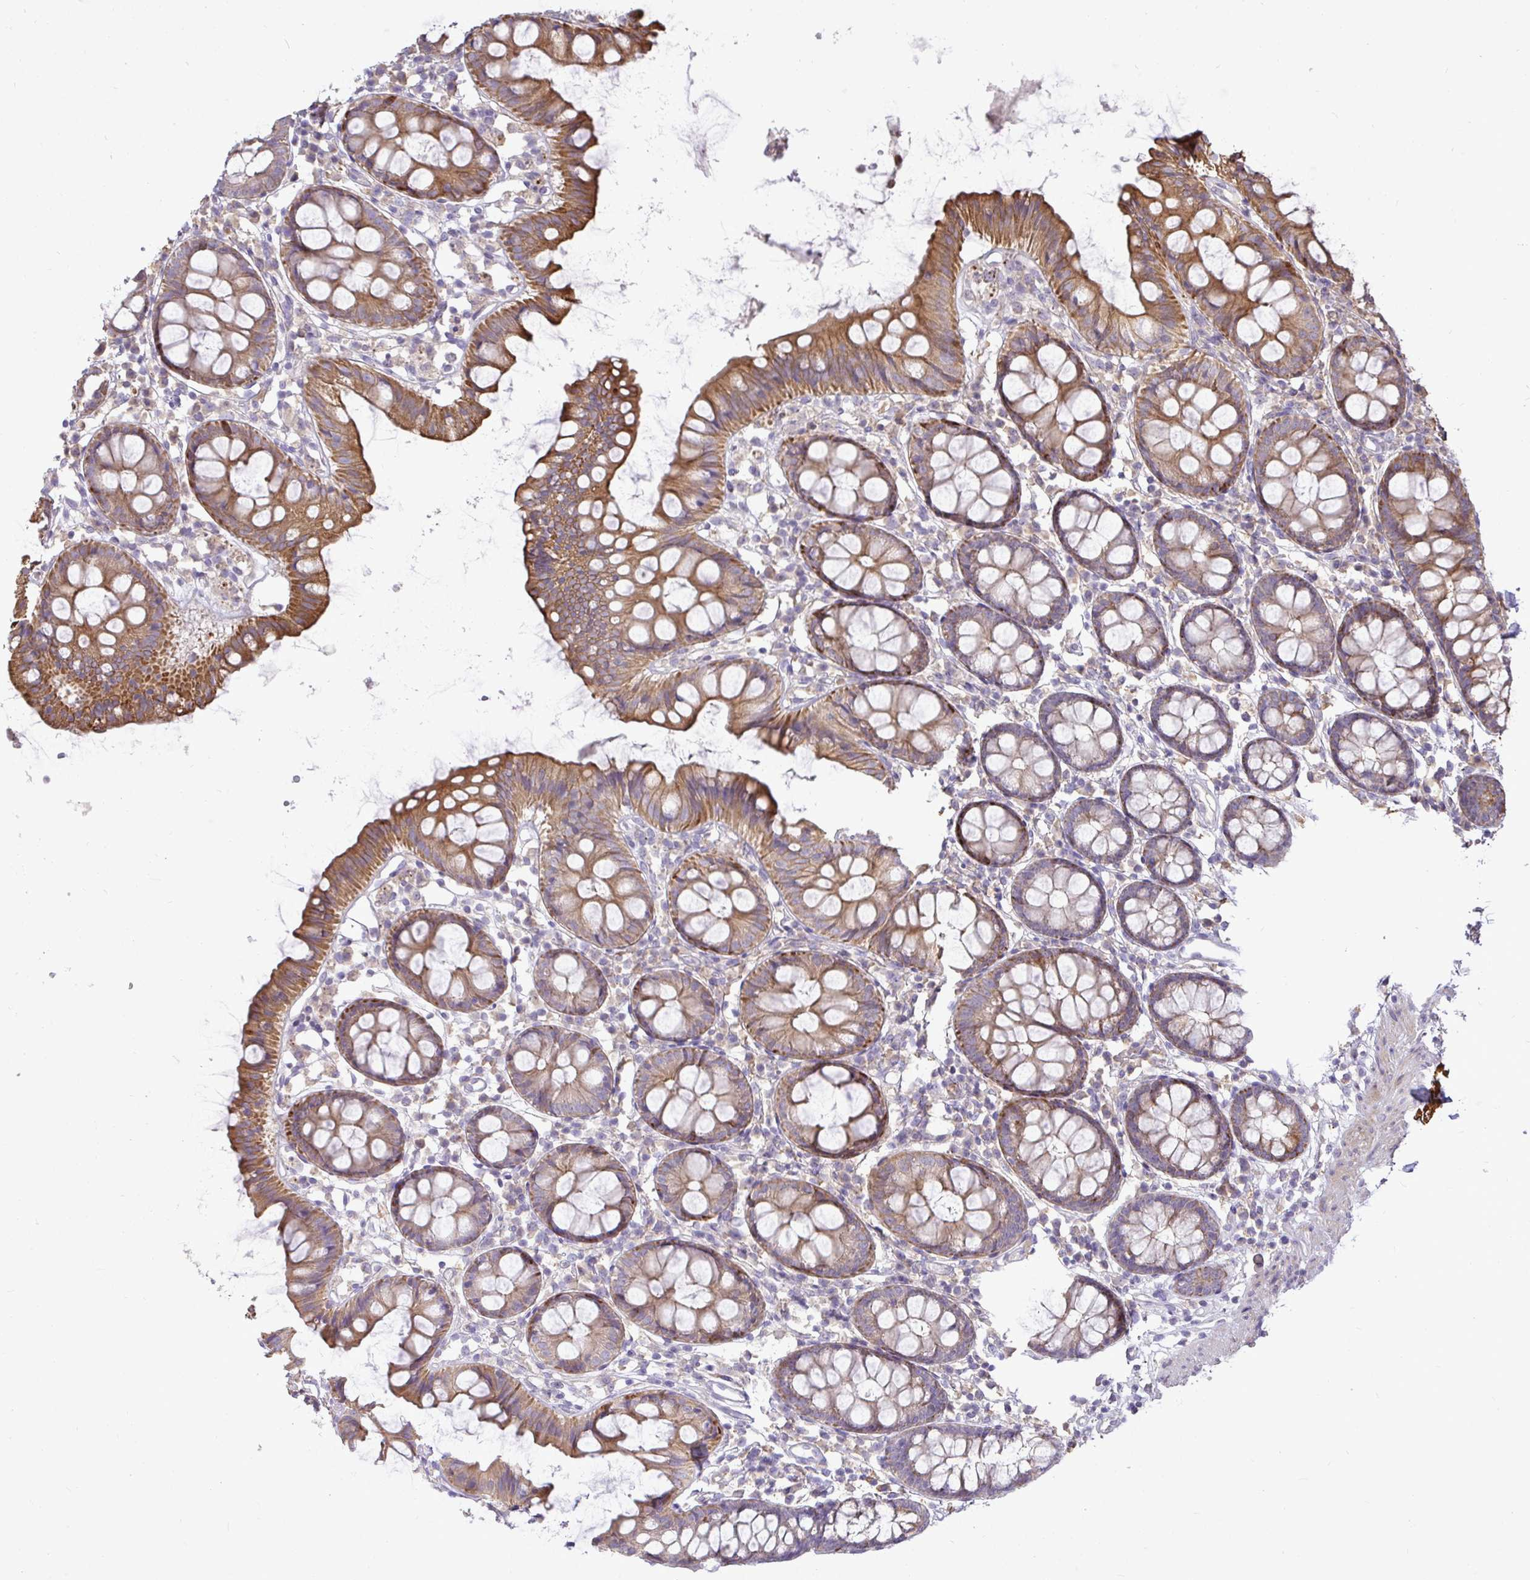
{"staining": {"intensity": "moderate", "quantity": ">75%", "location": "cytoplasmic/membranous"}, "tissue": "colon", "cell_type": "Endothelial cells", "image_type": "normal", "snomed": [{"axis": "morphology", "description": "Normal tissue, NOS"}, {"axis": "topography", "description": "Colon"}], "caption": "The photomicrograph demonstrates a brown stain indicating the presence of a protein in the cytoplasmic/membranous of endothelial cells in colon. The protein of interest is shown in brown color, while the nuclei are stained blue.", "gene": "STRIP1", "patient": {"sex": "female", "age": 84}}